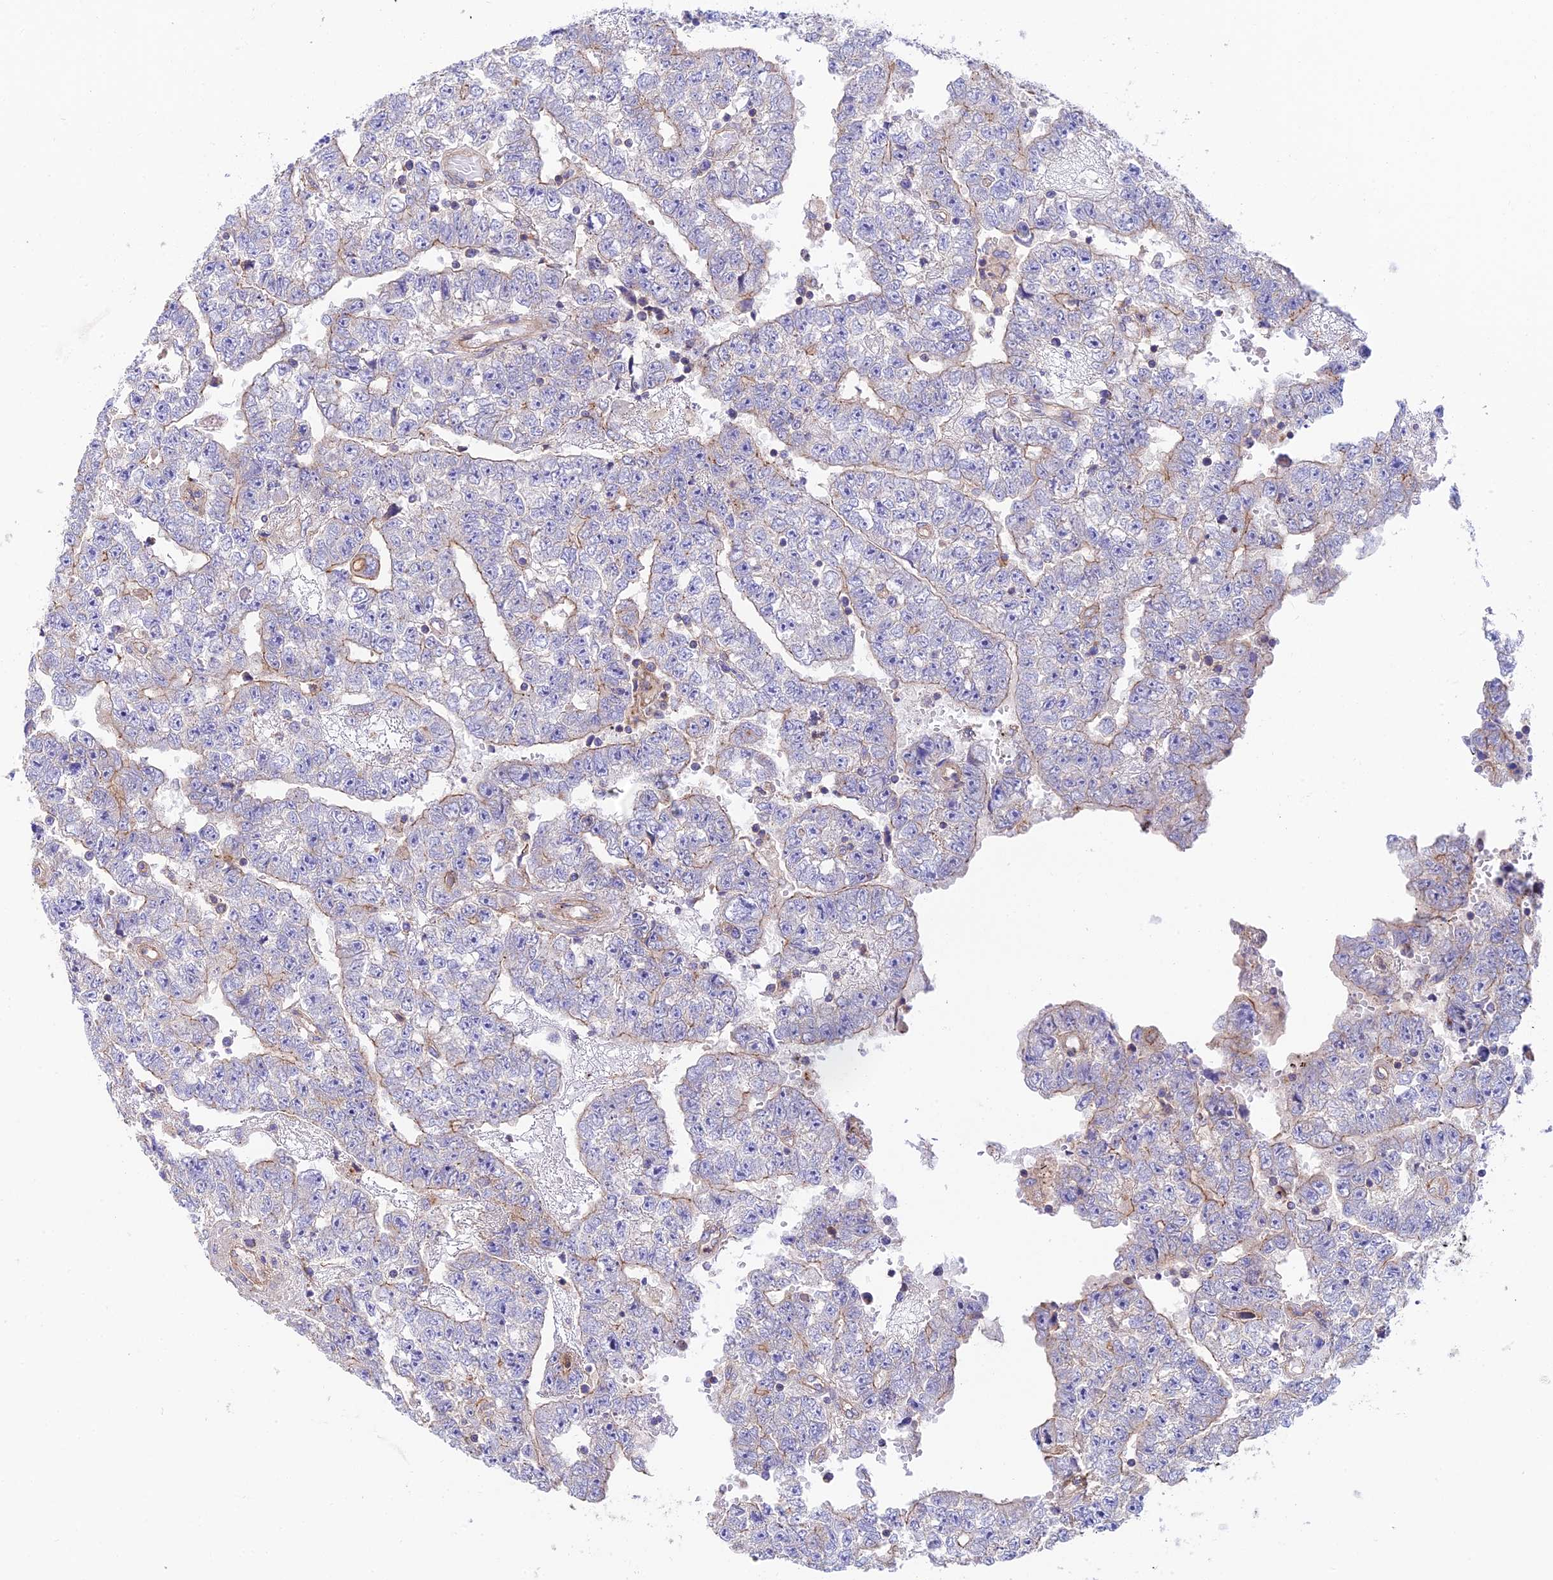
{"staining": {"intensity": "moderate", "quantity": "<25%", "location": "cytoplasmic/membranous"}, "tissue": "testis cancer", "cell_type": "Tumor cells", "image_type": "cancer", "snomed": [{"axis": "morphology", "description": "Carcinoma, Embryonal, NOS"}, {"axis": "topography", "description": "Testis"}], "caption": "A photomicrograph of human embryonal carcinoma (testis) stained for a protein demonstrates moderate cytoplasmic/membranous brown staining in tumor cells.", "gene": "QRFP", "patient": {"sex": "male", "age": 25}}